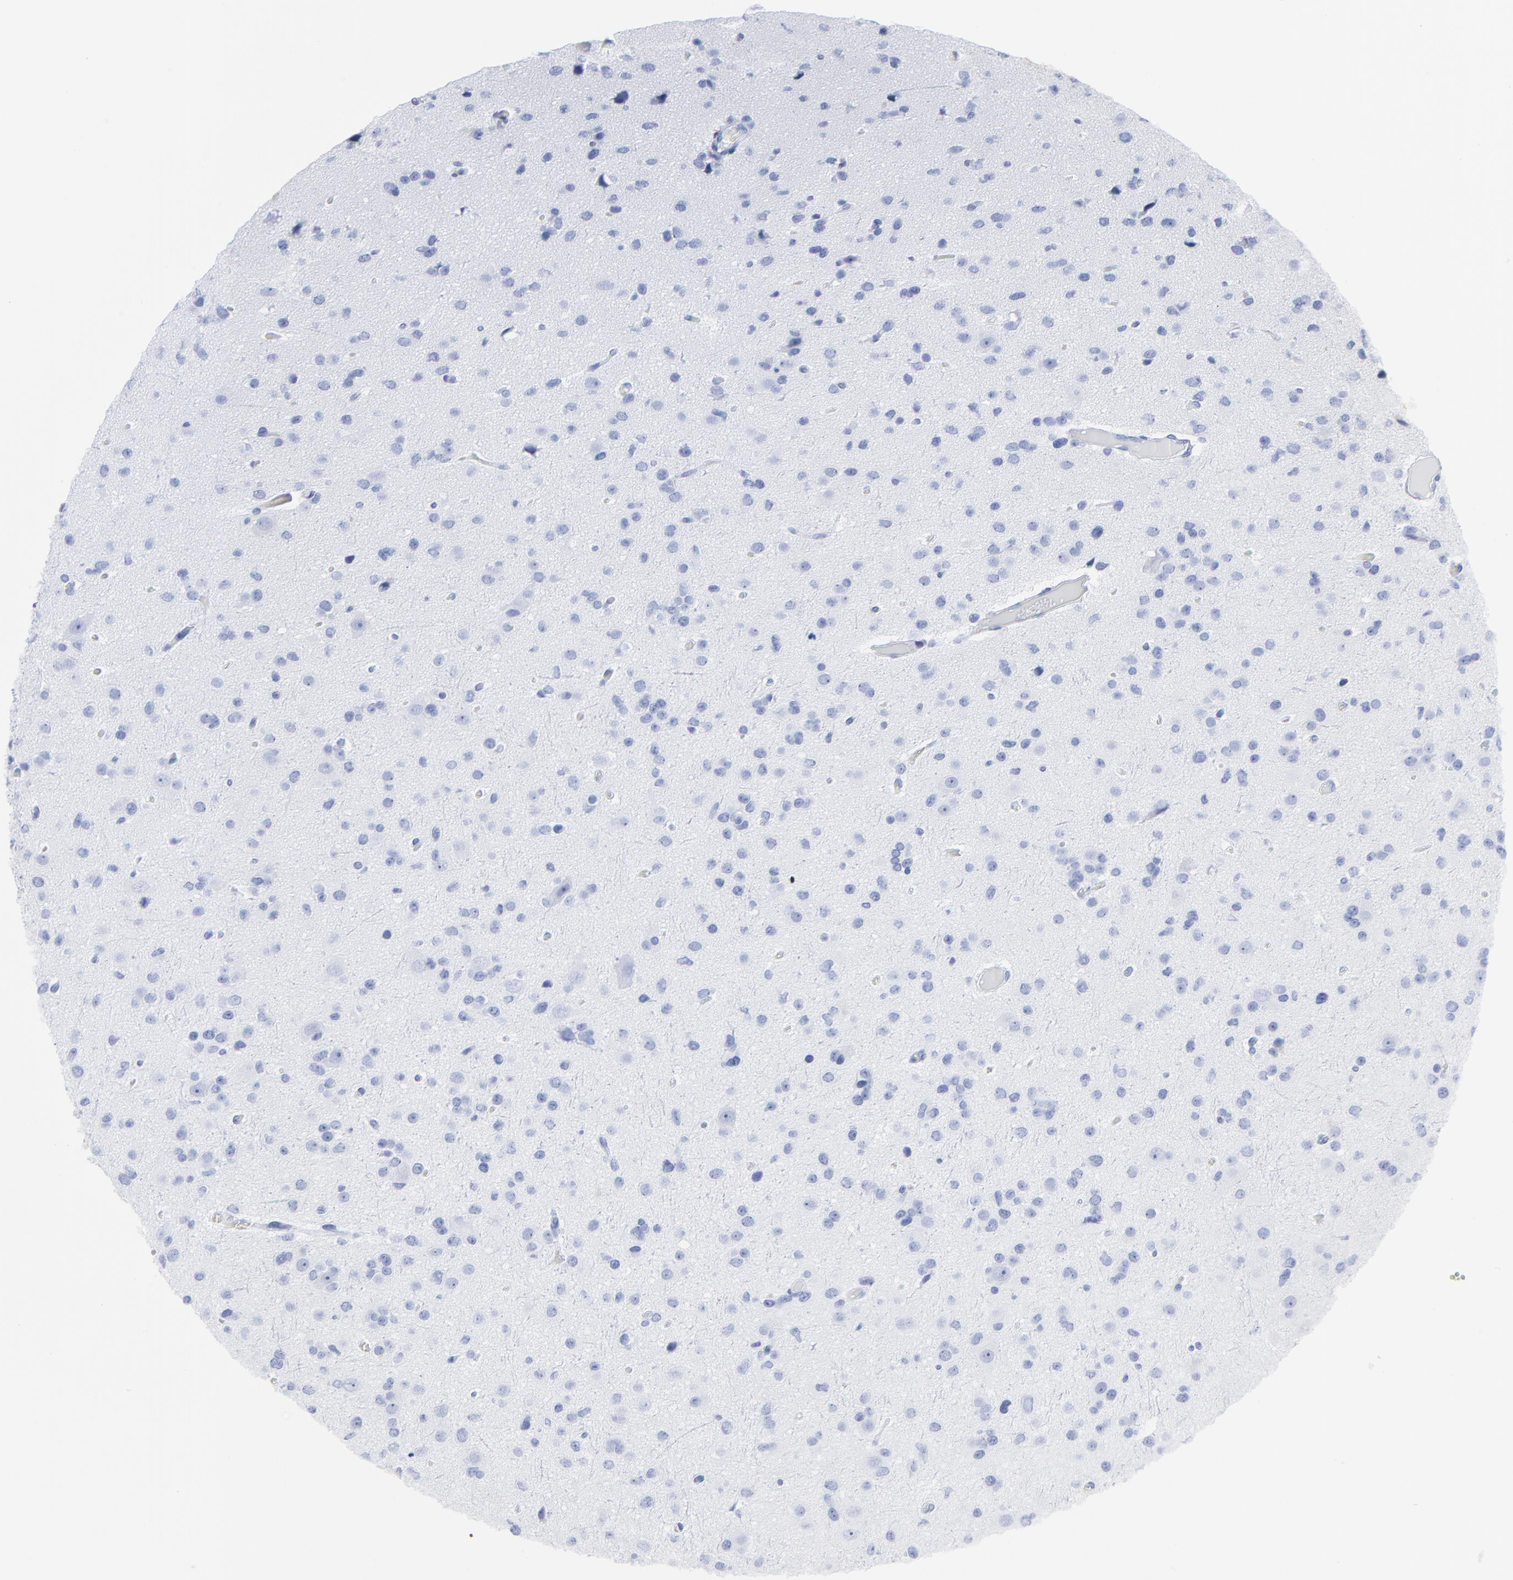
{"staining": {"intensity": "negative", "quantity": "none", "location": "none"}, "tissue": "glioma", "cell_type": "Tumor cells", "image_type": "cancer", "snomed": [{"axis": "morphology", "description": "Glioma, malignant, Low grade"}, {"axis": "topography", "description": "Brain"}], "caption": "The image displays no significant positivity in tumor cells of malignant glioma (low-grade).", "gene": "DCN", "patient": {"sex": "male", "age": 42}}